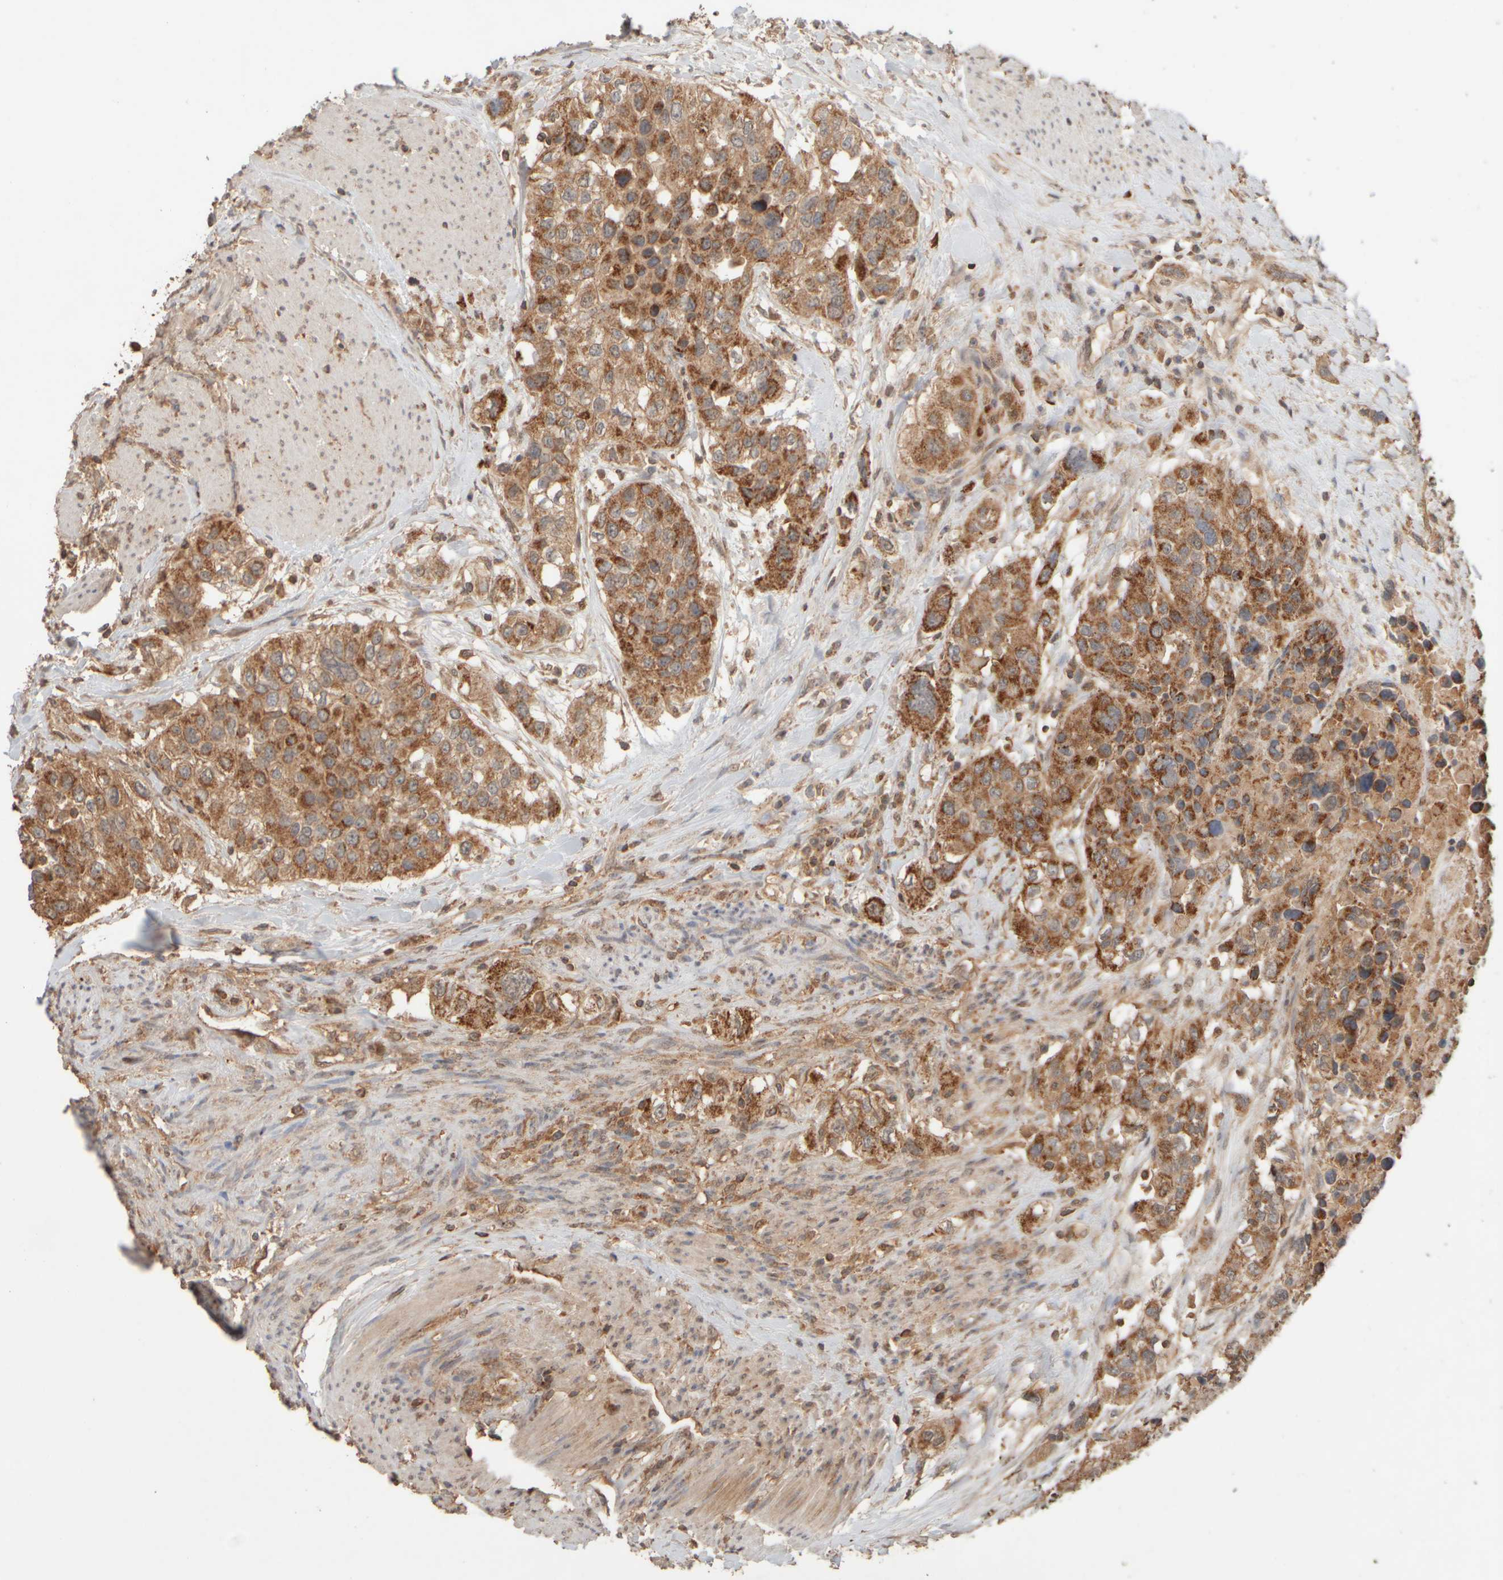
{"staining": {"intensity": "strong", "quantity": ">75%", "location": "cytoplasmic/membranous"}, "tissue": "urothelial cancer", "cell_type": "Tumor cells", "image_type": "cancer", "snomed": [{"axis": "morphology", "description": "Urothelial carcinoma, High grade"}, {"axis": "topography", "description": "Urinary bladder"}], "caption": "Immunohistochemistry (IHC) (DAB (3,3'-diaminobenzidine)) staining of urothelial cancer shows strong cytoplasmic/membranous protein expression in about >75% of tumor cells.", "gene": "EIF2B3", "patient": {"sex": "female", "age": 80}}